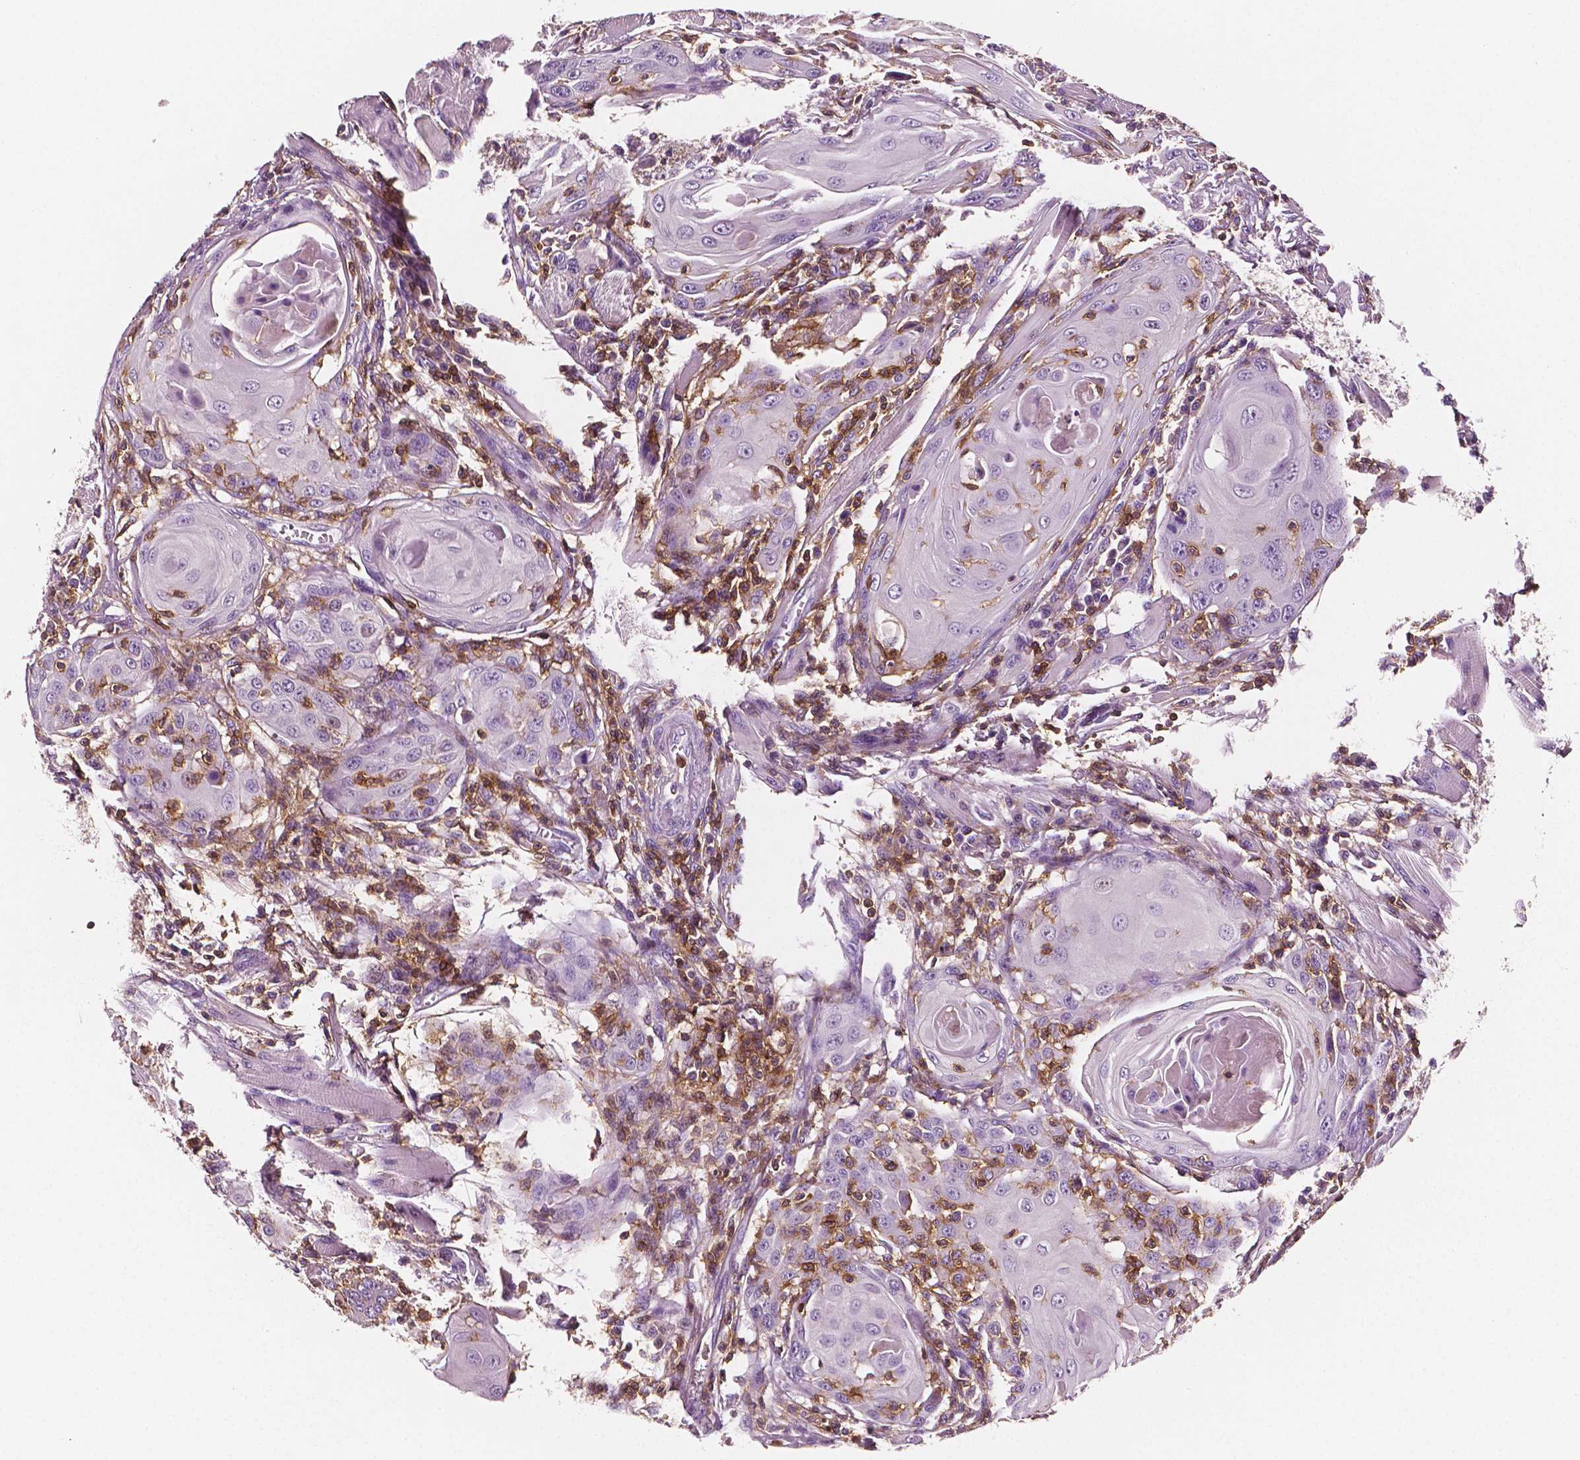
{"staining": {"intensity": "negative", "quantity": "none", "location": "none"}, "tissue": "head and neck cancer", "cell_type": "Tumor cells", "image_type": "cancer", "snomed": [{"axis": "morphology", "description": "Squamous cell carcinoma, NOS"}, {"axis": "topography", "description": "Head-Neck"}], "caption": "The immunohistochemistry (IHC) image has no significant staining in tumor cells of head and neck cancer (squamous cell carcinoma) tissue.", "gene": "PTPRC", "patient": {"sex": "female", "age": 80}}